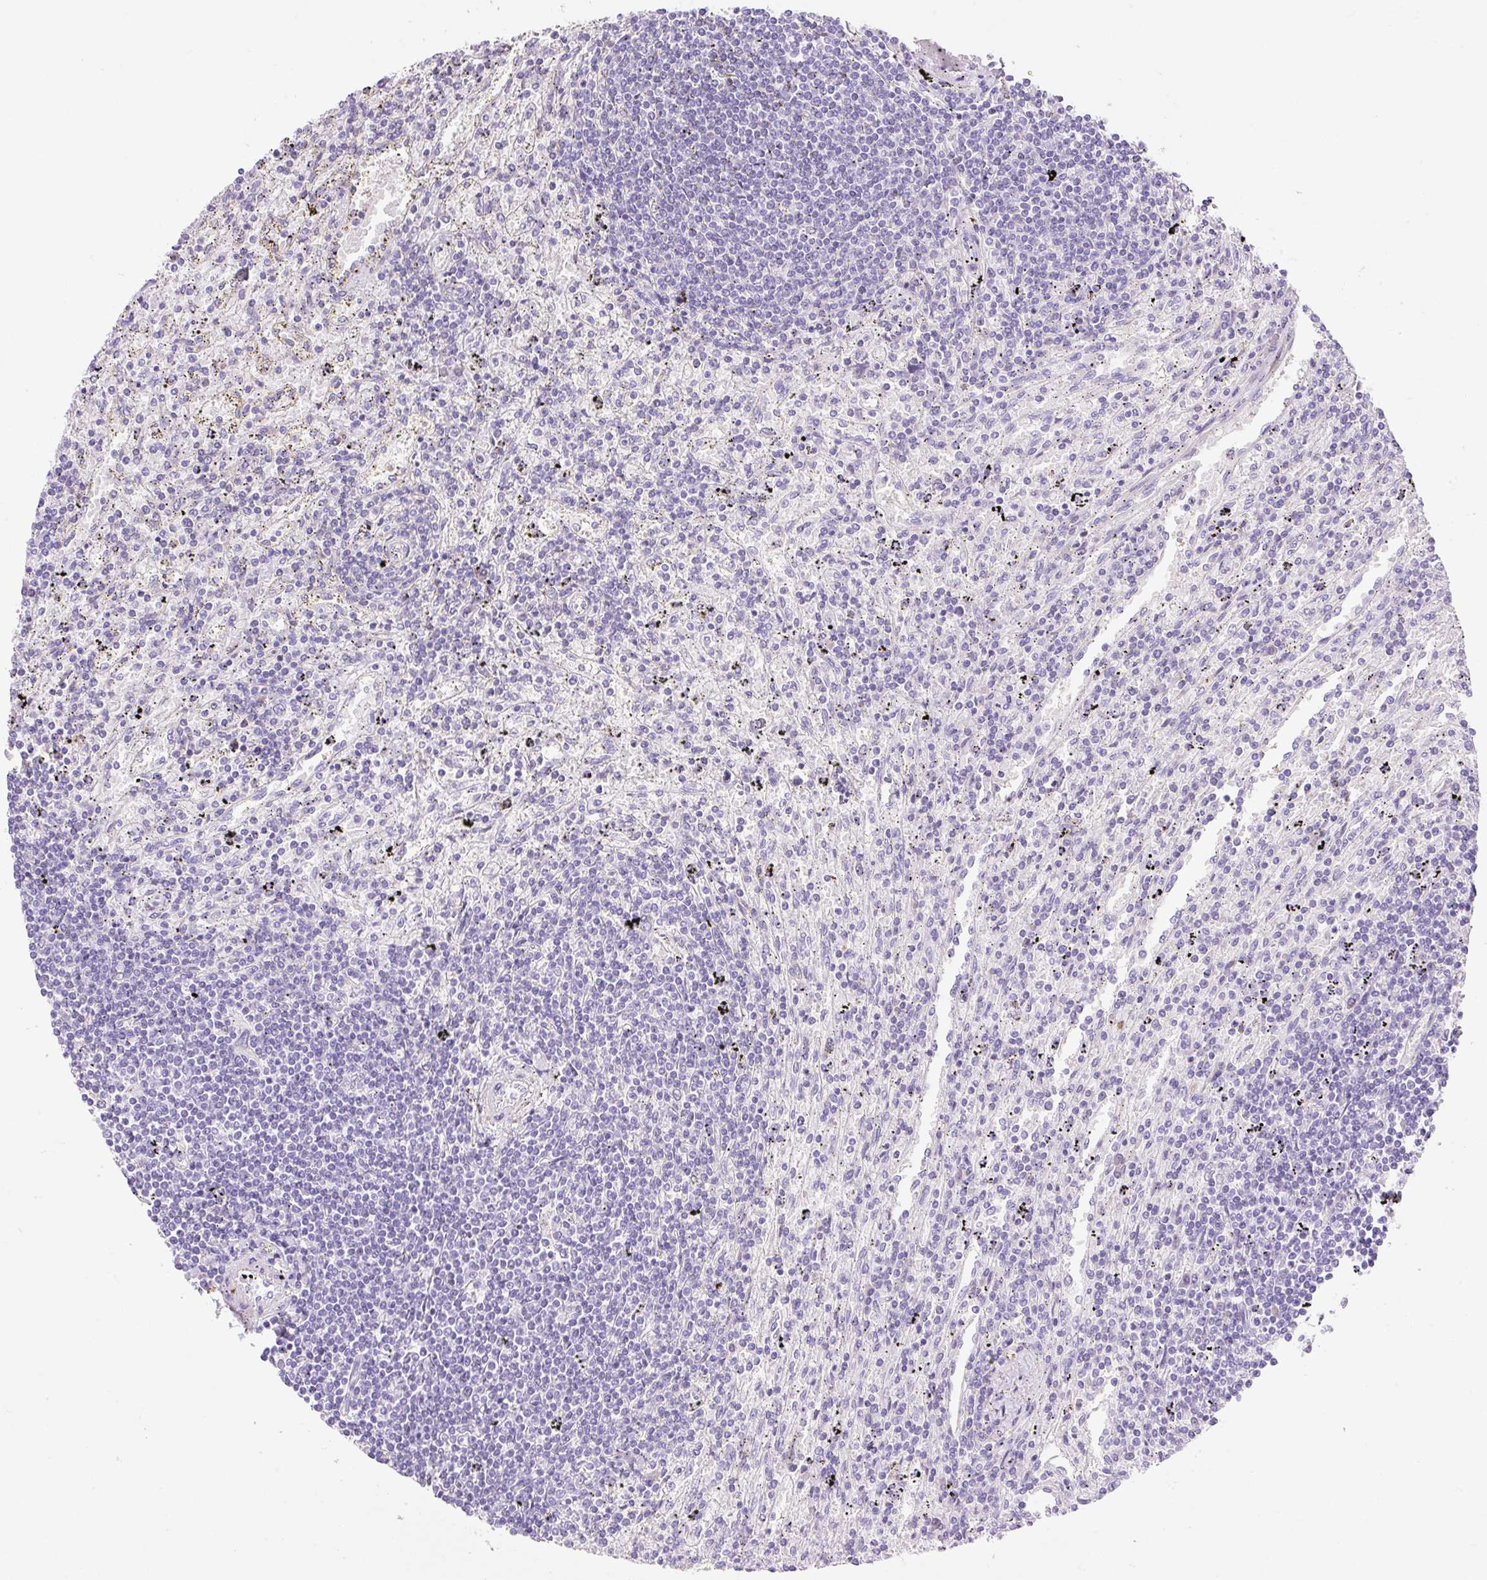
{"staining": {"intensity": "negative", "quantity": "none", "location": "none"}, "tissue": "lymphoma", "cell_type": "Tumor cells", "image_type": "cancer", "snomed": [{"axis": "morphology", "description": "Malignant lymphoma, non-Hodgkin's type, Low grade"}, {"axis": "topography", "description": "Spleen"}], "caption": "IHC micrograph of neoplastic tissue: lymphoma stained with DAB (3,3'-diaminobenzidine) displays no significant protein staining in tumor cells. (Brightfield microscopy of DAB immunohistochemistry at high magnification).", "gene": "ZNF121", "patient": {"sex": "male", "age": 76}}